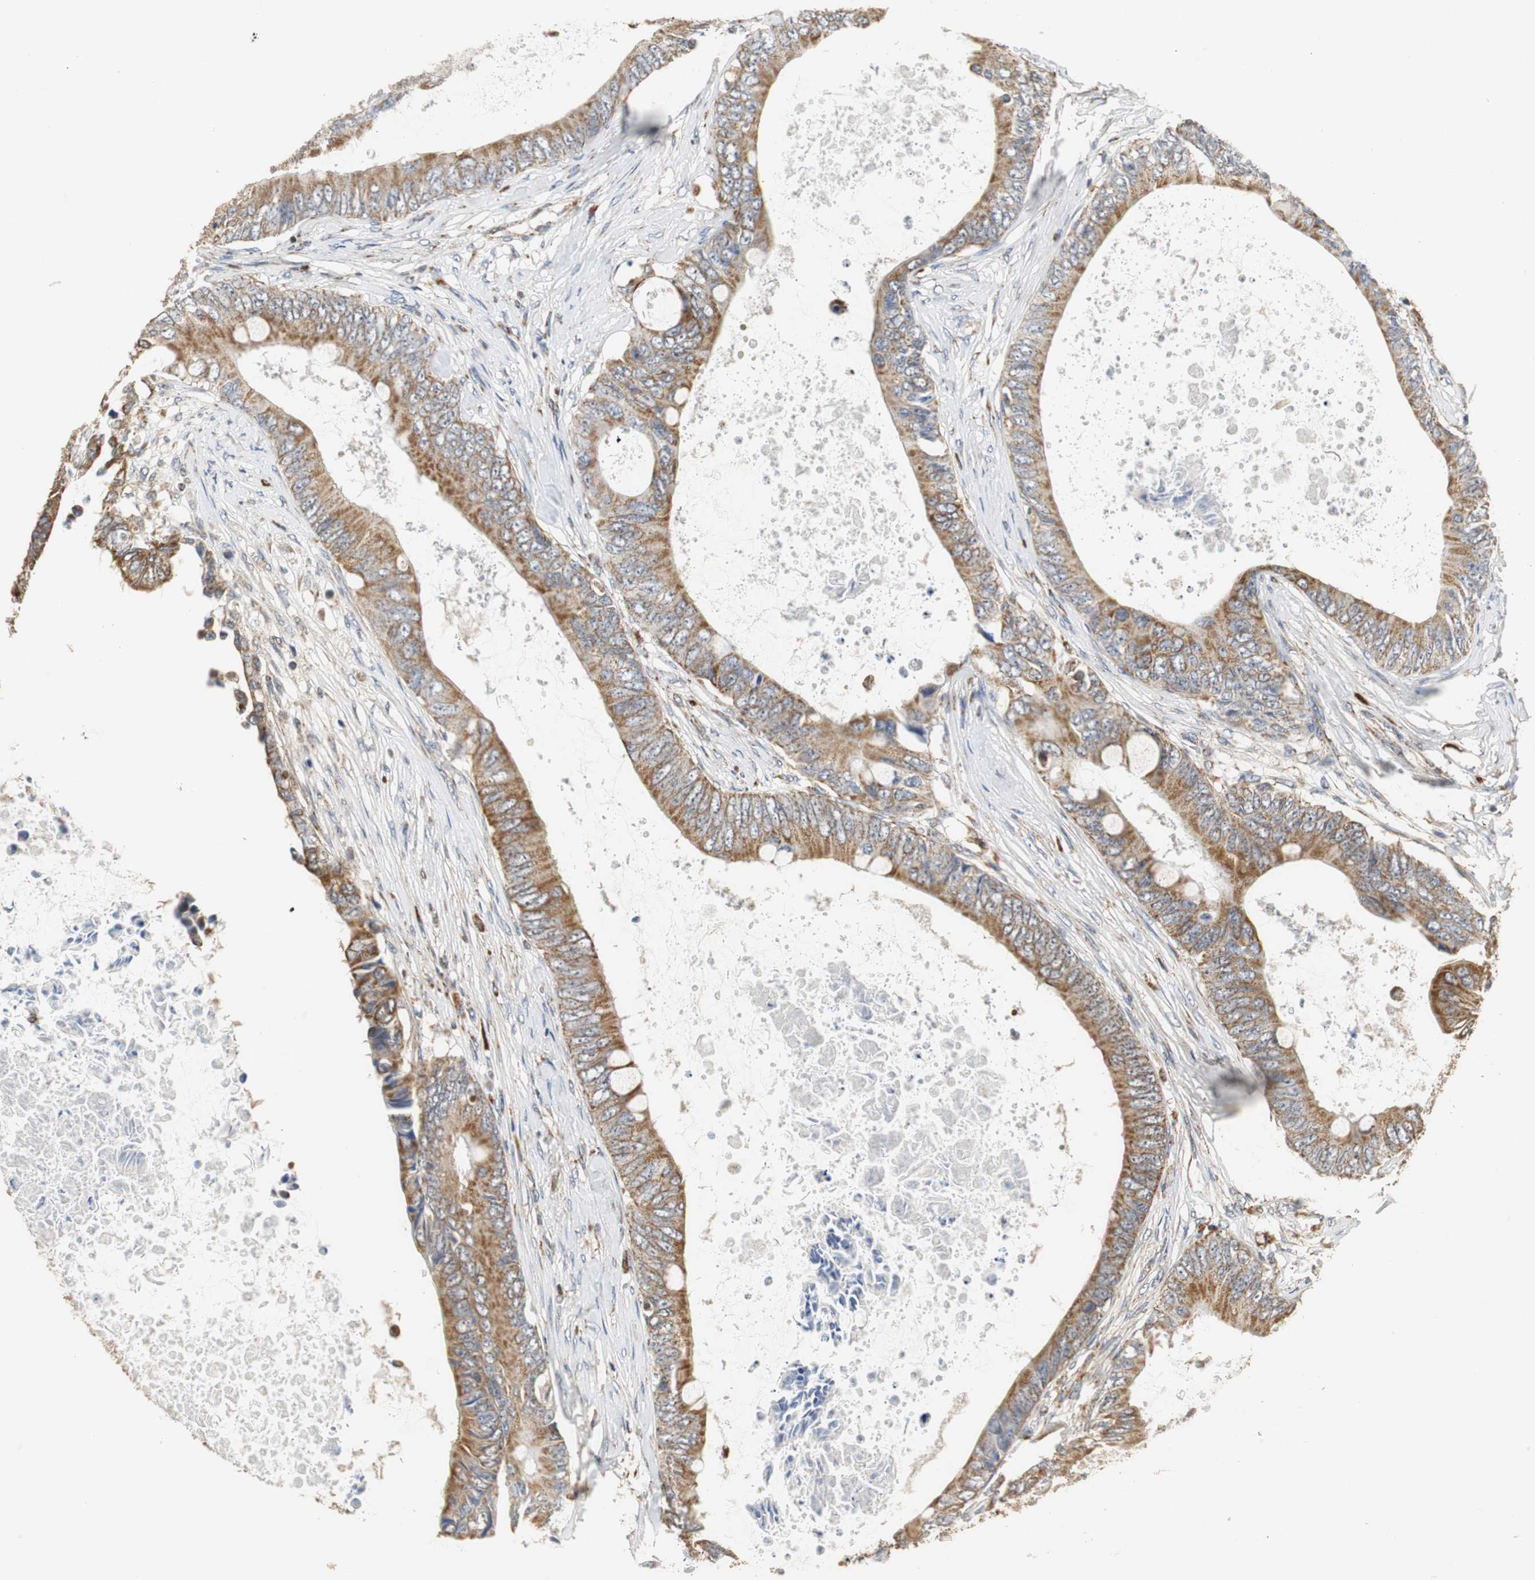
{"staining": {"intensity": "moderate", "quantity": ">75%", "location": "cytoplasmic/membranous"}, "tissue": "colorectal cancer", "cell_type": "Tumor cells", "image_type": "cancer", "snomed": [{"axis": "morphology", "description": "Normal tissue, NOS"}, {"axis": "morphology", "description": "Adenocarcinoma, NOS"}, {"axis": "topography", "description": "Rectum"}, {"axis": "topography", "description": "Peripheral nerve tissue"}], "caption": "Immunohistochemical staining of colorectal adenocarcinoma shows medium levels of moderate cytoplasmic/membranous staining in approximately >75% of tumor cells. Using DAB (brown) and hematoxylin (blue) stains, captured at high magnification using brightfield microscopy.", "gene": "HMGCL", "patient": {"sex": "female", "age": 77}}